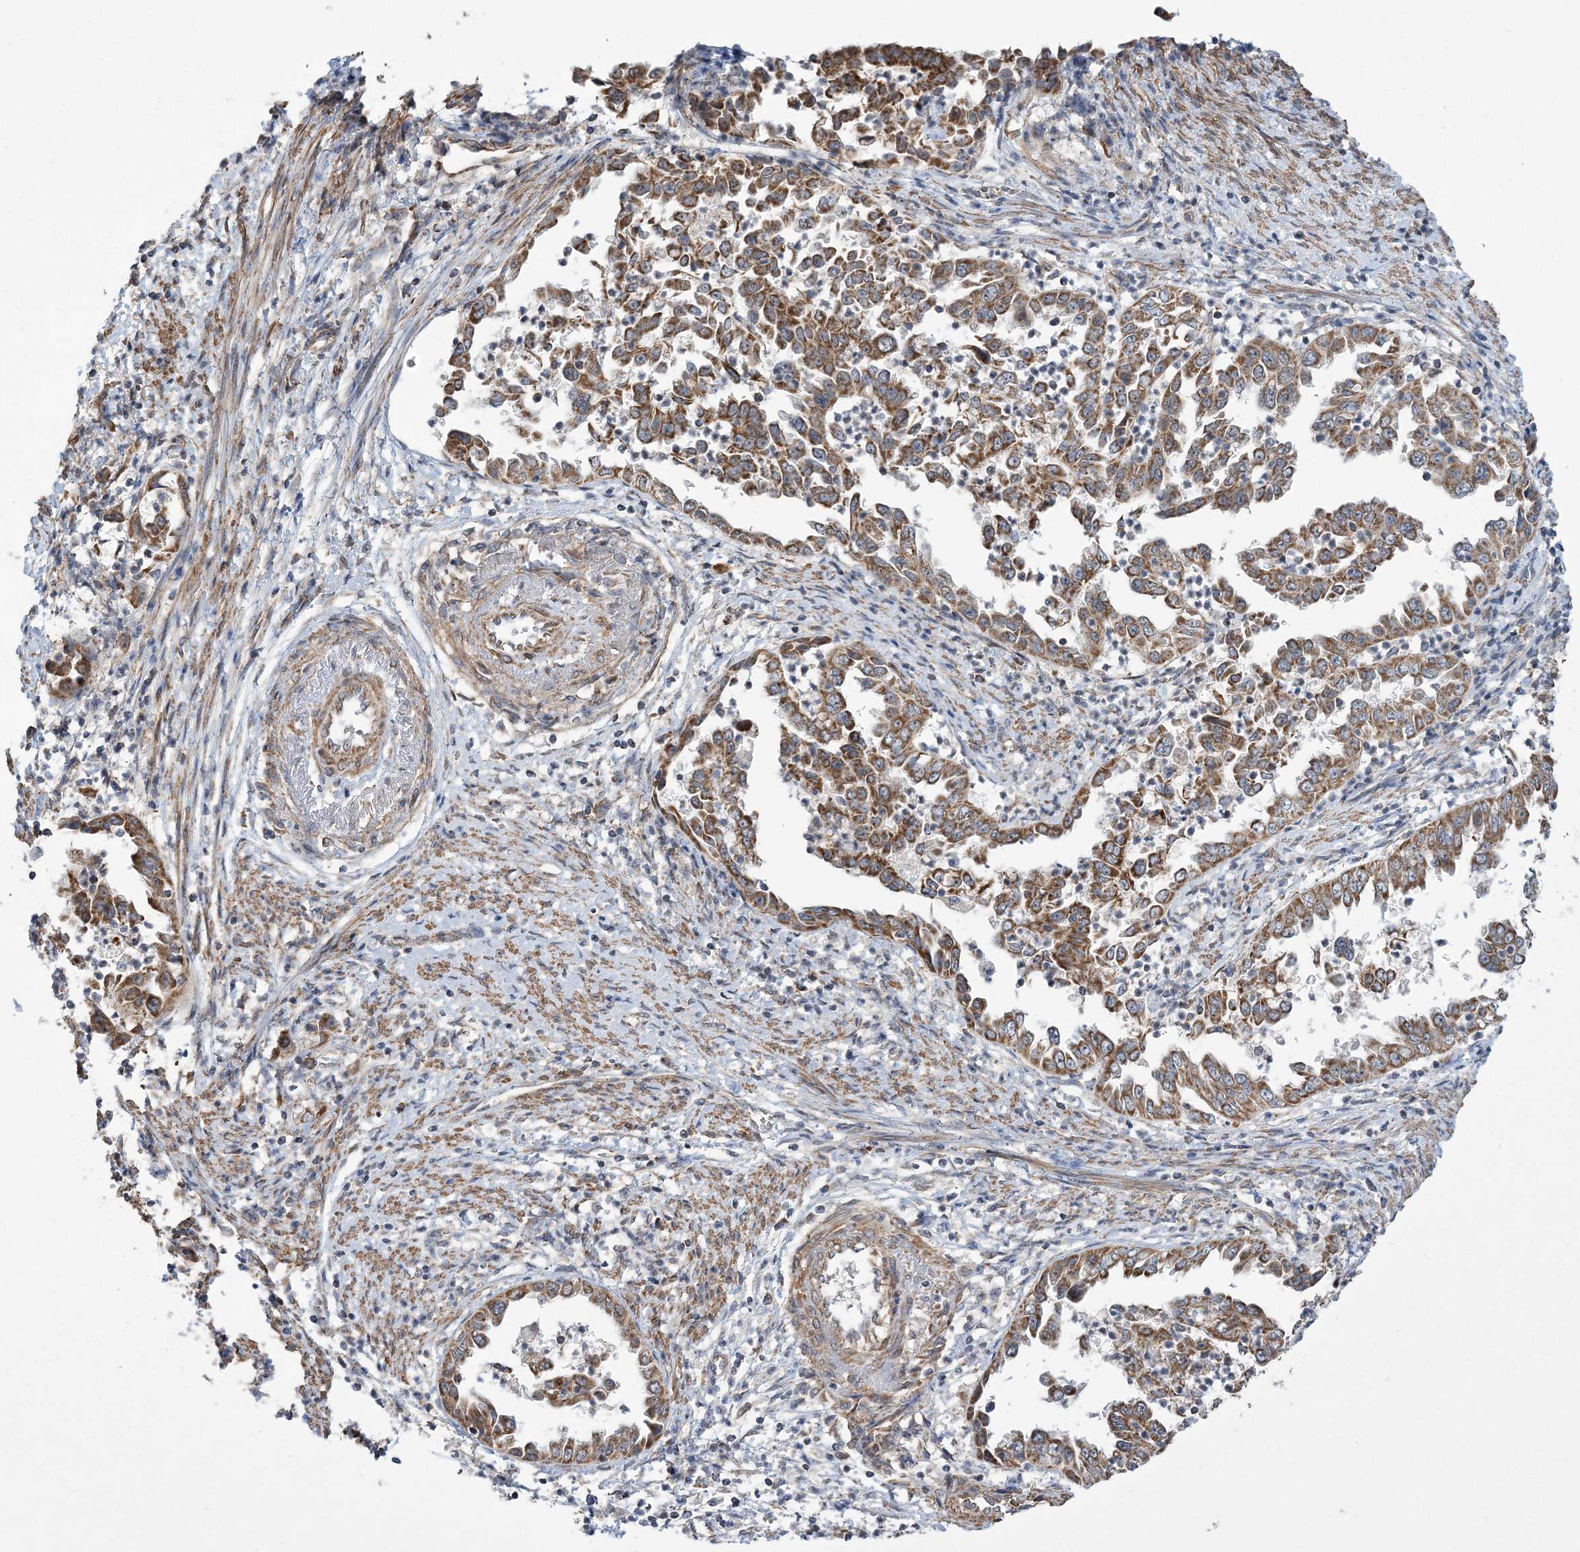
{"staining": {"intensity": "moderate", "quantity": ">75%", "location": "cytoplasmic/membranous"}, "tissue": "endometrial cancer", "cell_type": "Tumor cells", "image_type": "cancer", "snomed": [{"axis": "morphology", "description": "Adenocarcinoma, NOS"}, {"axis": "topography", "description": "Endometrium"}], "caption": "Endometrial cancer stained with DAB immunohistochemistry exhibits medium levels of moderate cytoplasmic/membranous expression in about >75% of tumor cells.", "gene": "SLX9", "patient": {"sex": "female", "age": 85}}